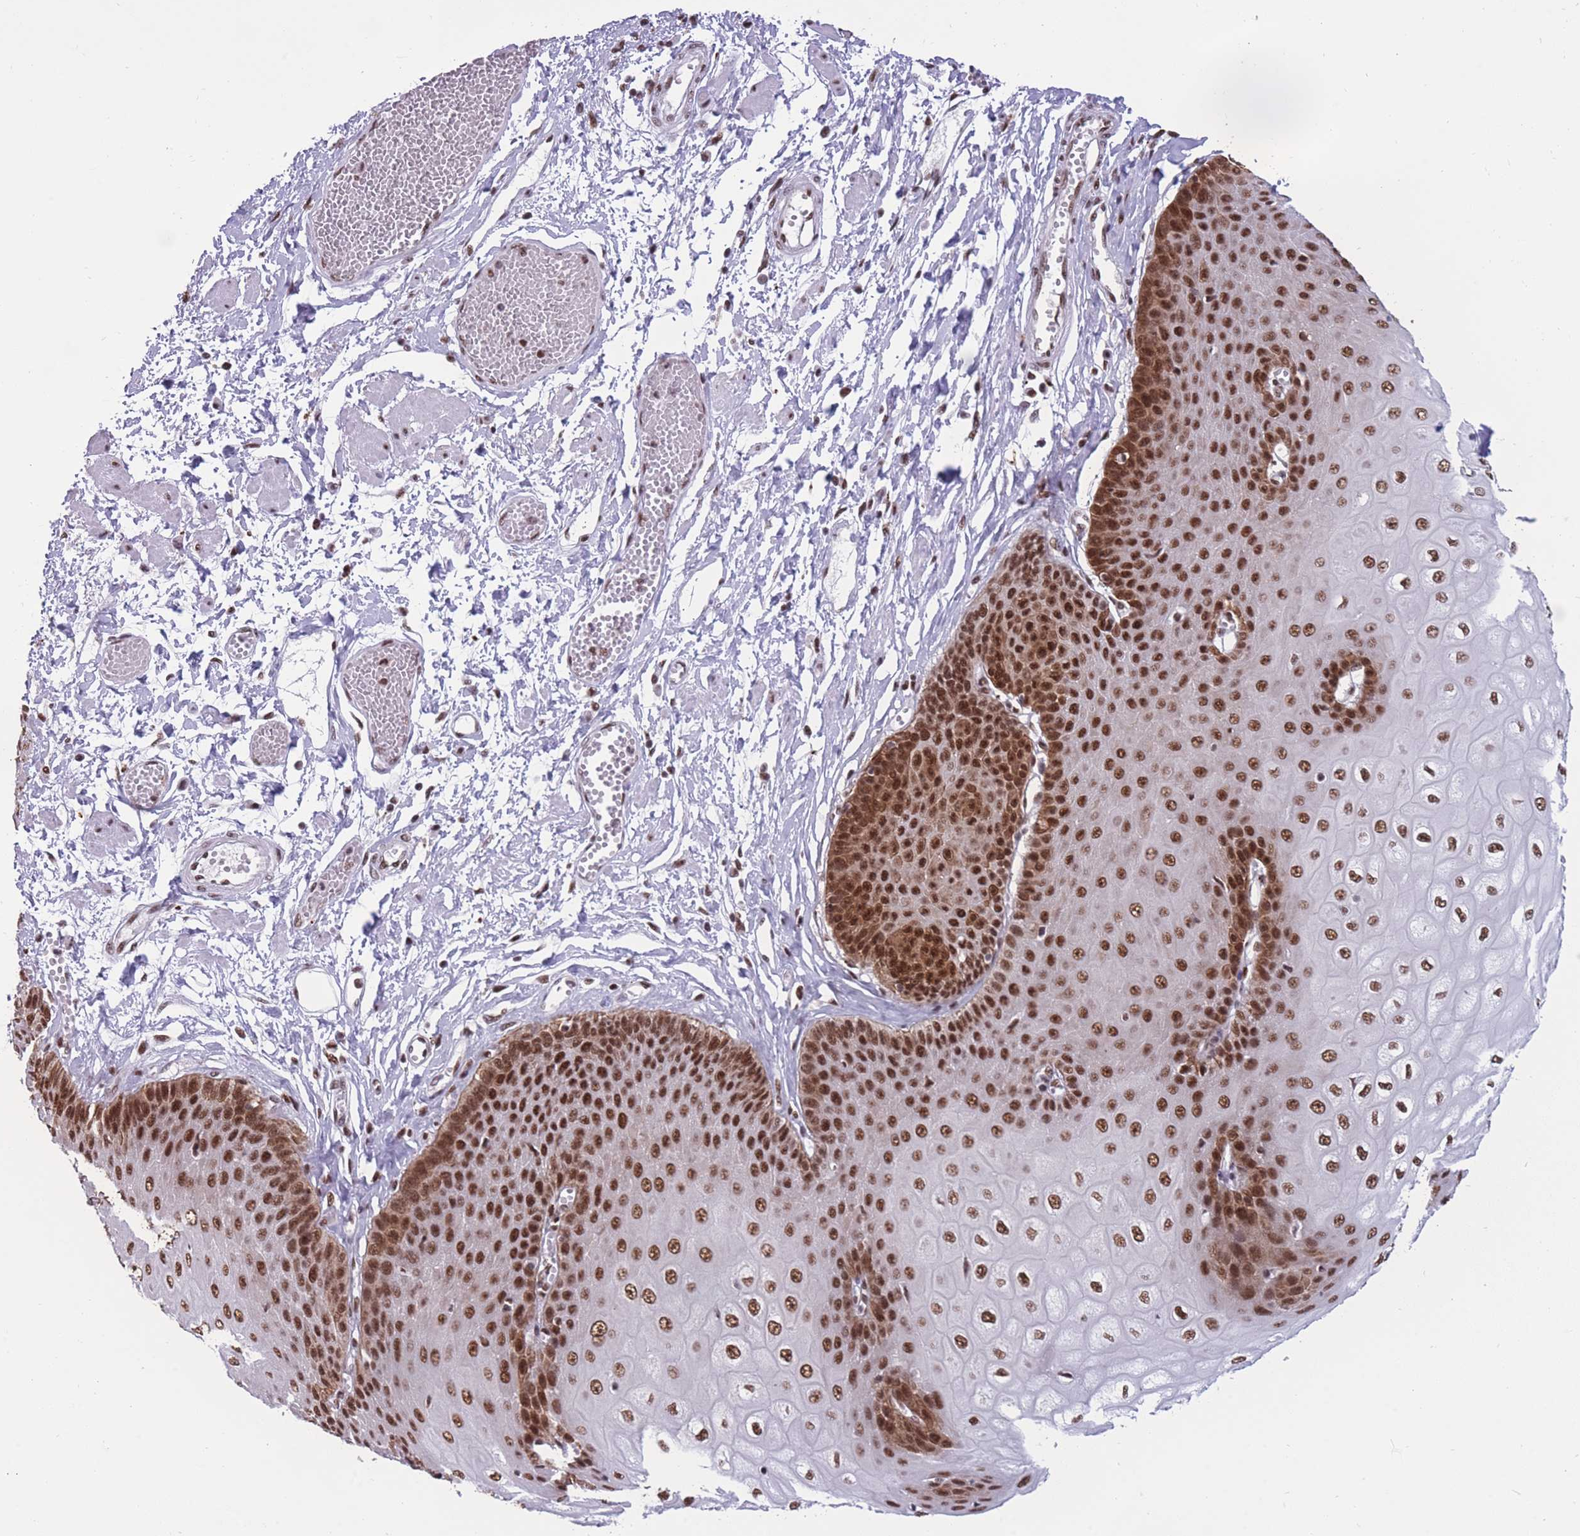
{"staining": {"intensity": "strong", "quantity": ">75%", "location": "nuclear"}, "tissue": "esophagus", "cell_type": "Squamous epithelial cells", "image_type": "normal", "snomed": [{"axis": "morphology", "description": "Normal tissue, NOS"}, {"axis": "topography", "description": "Esophagus"}], "caption": "Protein expression analysis of benign human esophagus reveals strong nuclear positivity in about >75% of squamous epithelial cells.", "gene": "PRPF19", "patient": {"sex": "male", "age": 60}}